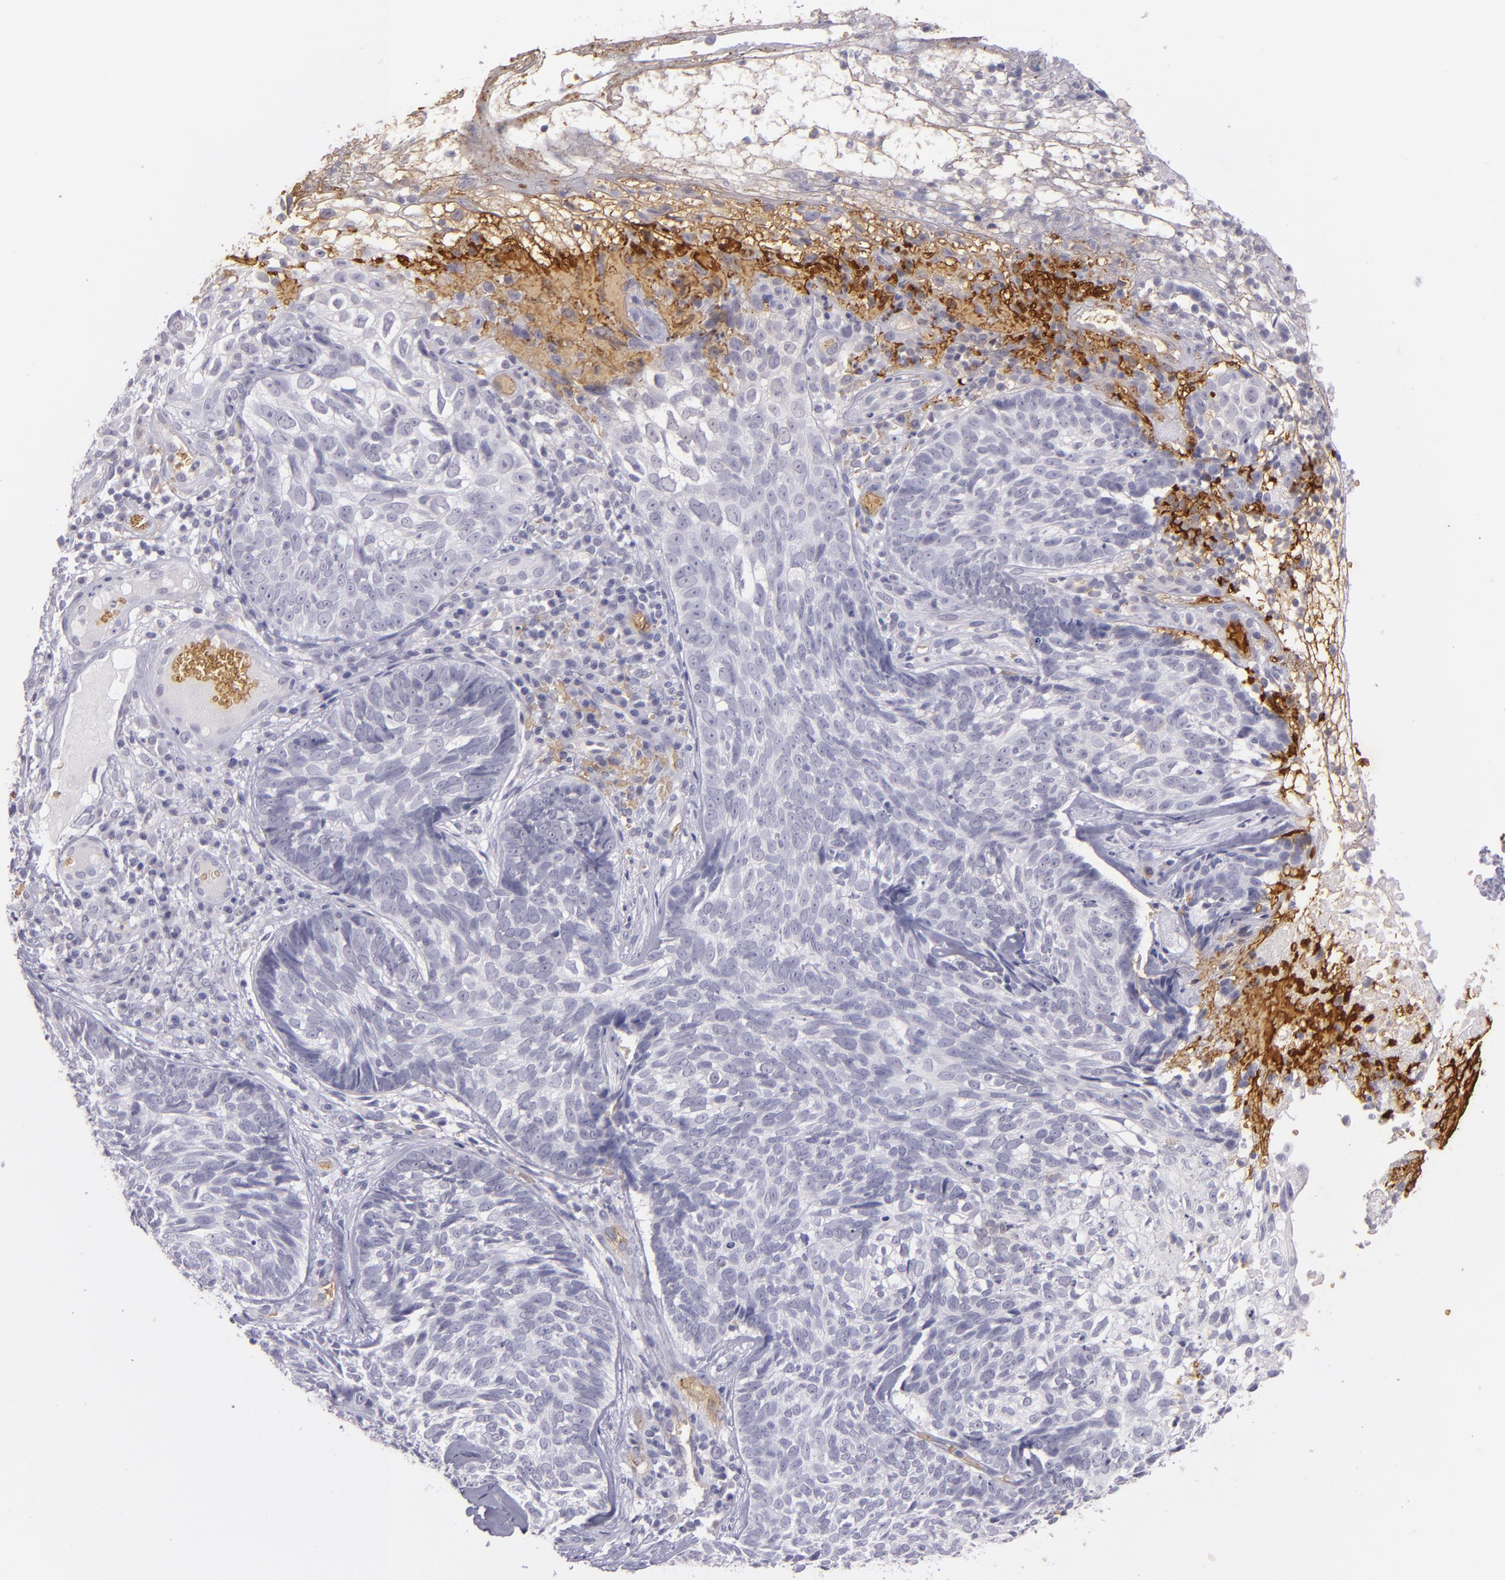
{"staining": {"intensity": "negative", "quantity": "none", "location": "none"}, "tissue": "skin cancer", "cell_type": "Tumor cells", "image_type": "cancer", "snomed": [{"axis": "morphology", "description": "Basal cell carcinoma"}, {"axis": "topography", "description": "Skin"}], "caption": "The histopathology image shows no significant expression in tumor cells of skin basal cell carcinoma. Nuclei are stained in blue.", "gene": "ACE", "patient": {"sex": "male", "age": 72}}